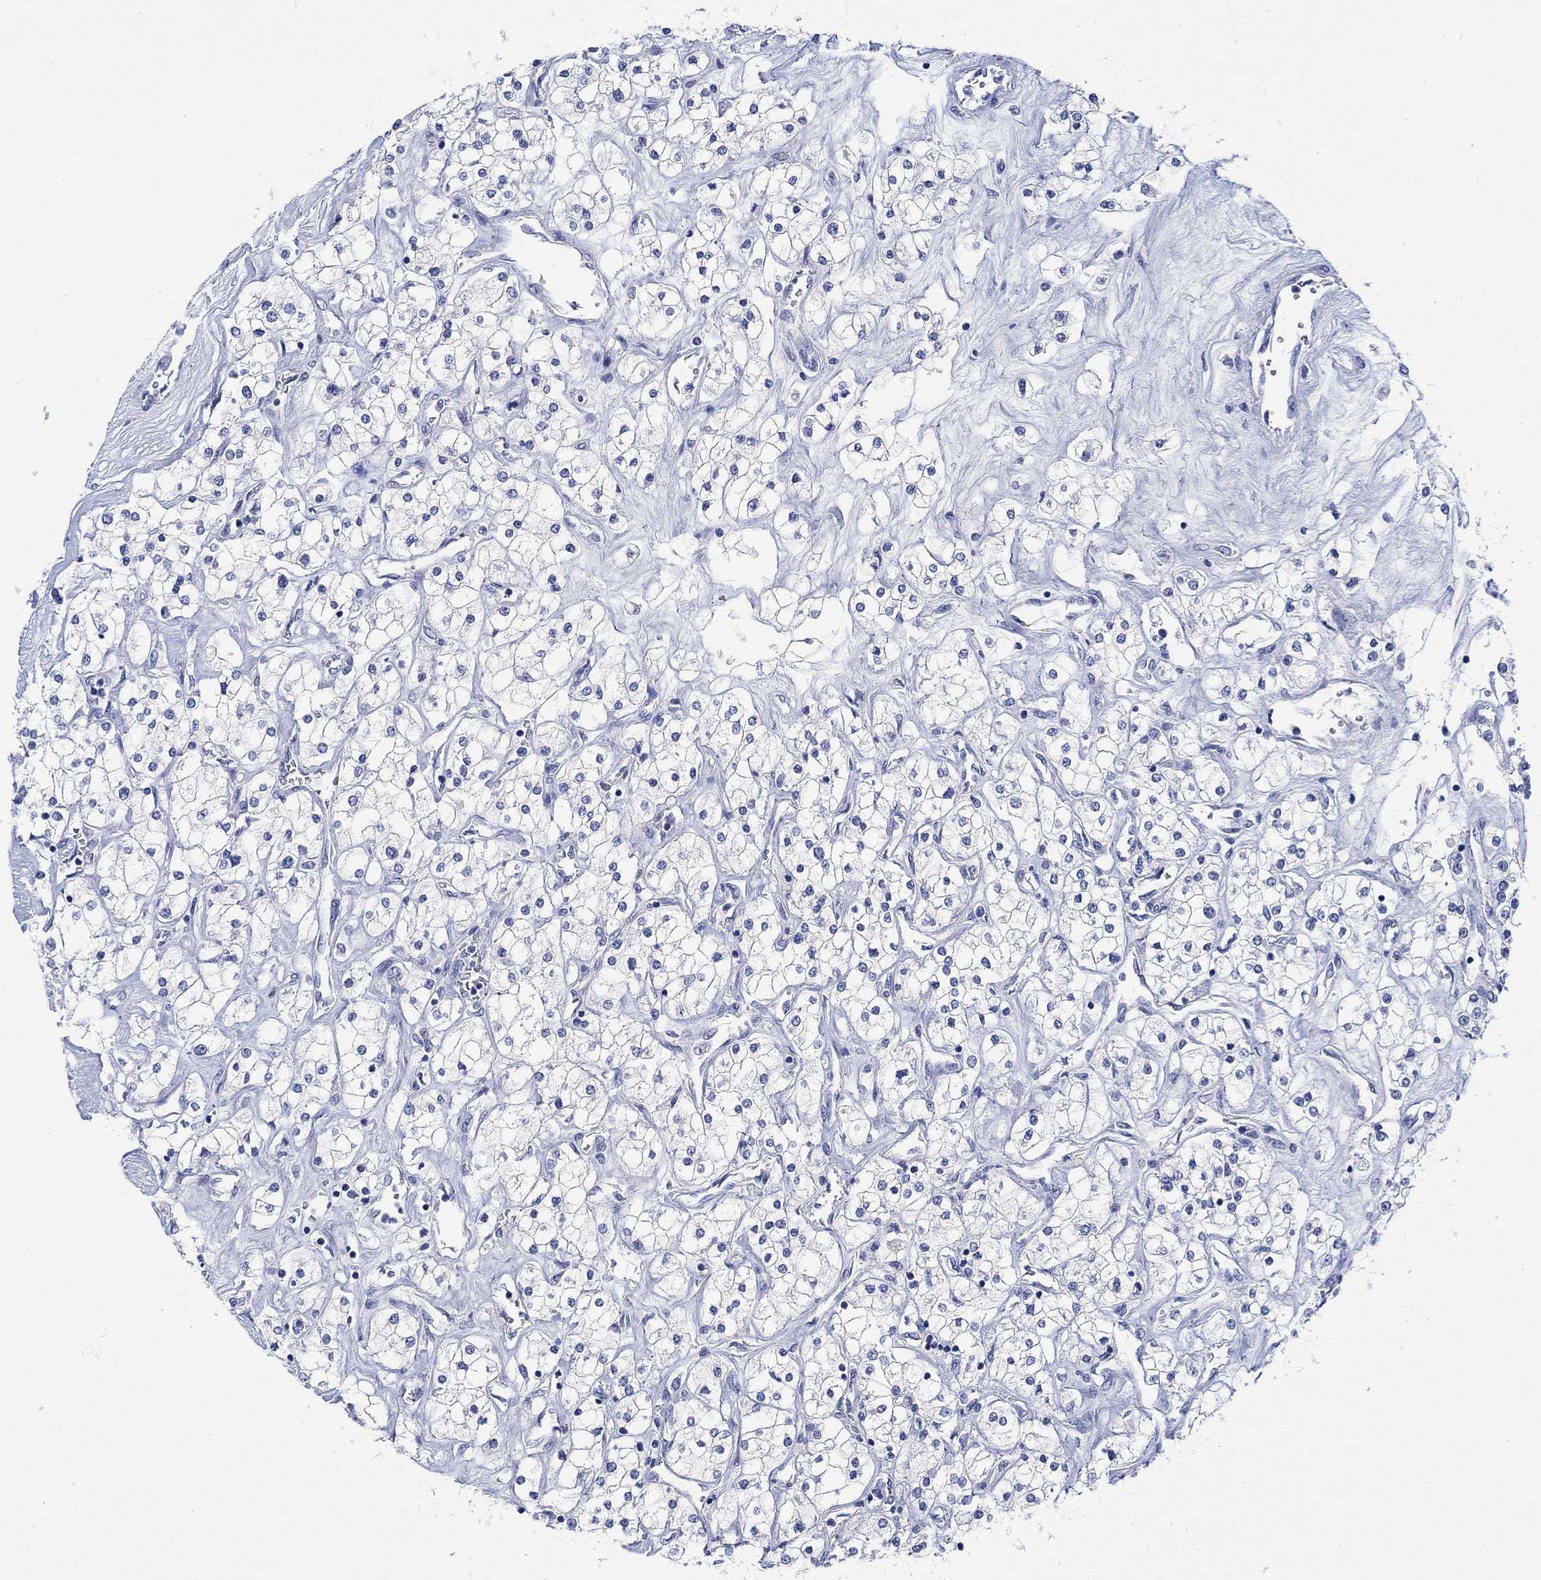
{"staining": {"intensity": "negative", "quantity": "none", "location": "none"}, "tissue": "renal cancer", "cell_type": "Tumor cells", "image_type": "cancer", "snomed": [{"axis": "morphology", "description": "Adenocarcinoma, NOS"}, {"axis": "topography", "description": "Kidney"}], "caption": "This is an immunohistochemistry micrograph of human adenocarcinoma (renal). There is no positivity in tumor cells.", "gene": "MSI1", "patient": {"sex": "male", "age": 80}}